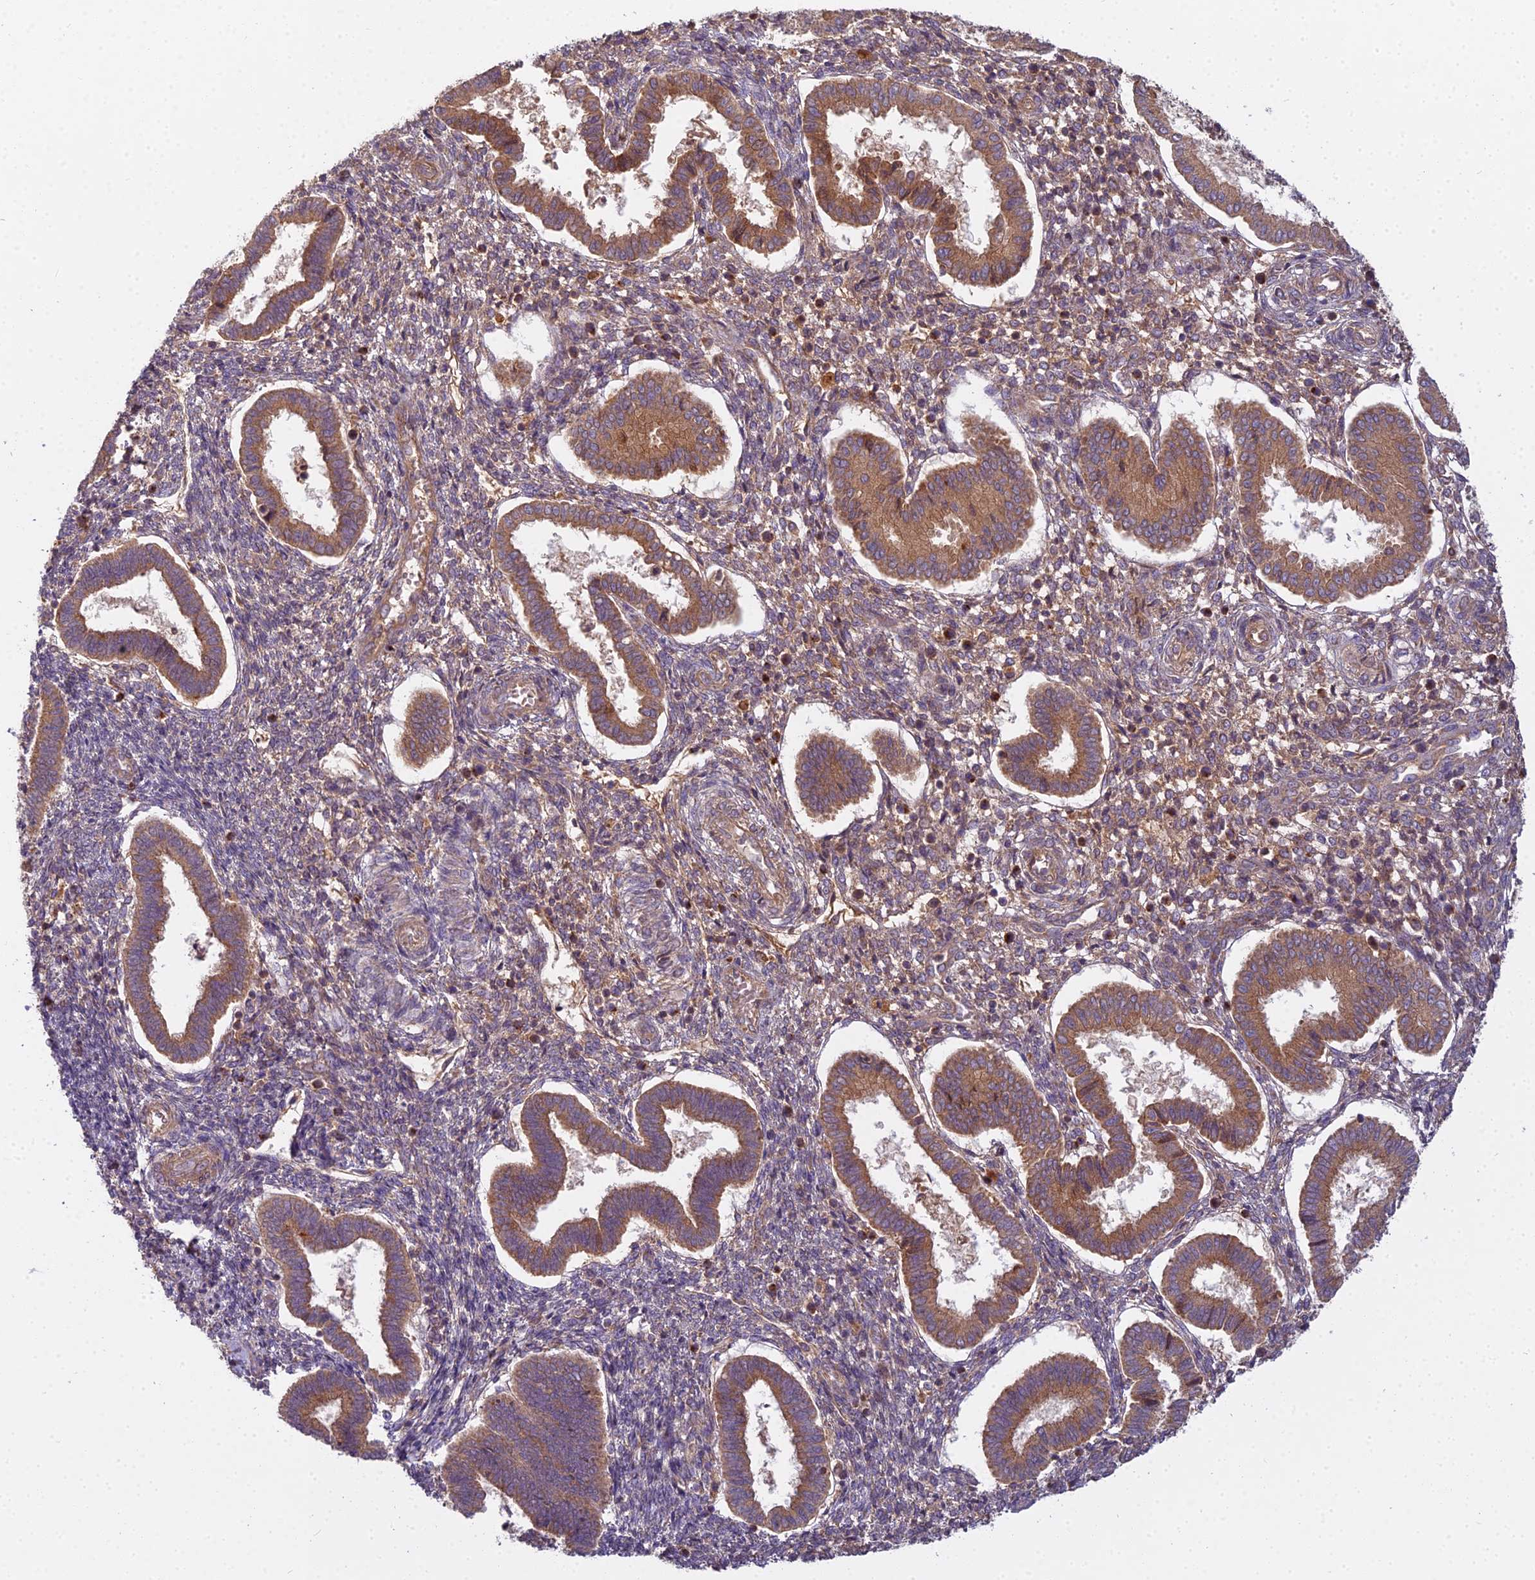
{"staining": {"intensity": "moderate", "quantity": "25%-75%", "location": "cytoplasmic/membranous"}, "tissue": "endometrium", "cell_type": "Cells in endometrial stroma", "image_type": "normal", "snomed": [{"axis": "morphology", "description": "Normal tissue, NOS"}, {"axis": "topography", "description": "Endometrium"}], "caption": "Immunohistochemistry of unremarkable endometrium displays medium levels of moderate cytoplasmic/membranous positivity in approximately 25%-75% of cells in endometrial stroma.", "gene": "CCDC167", "patient": {"sex": "female", "age": 24}}